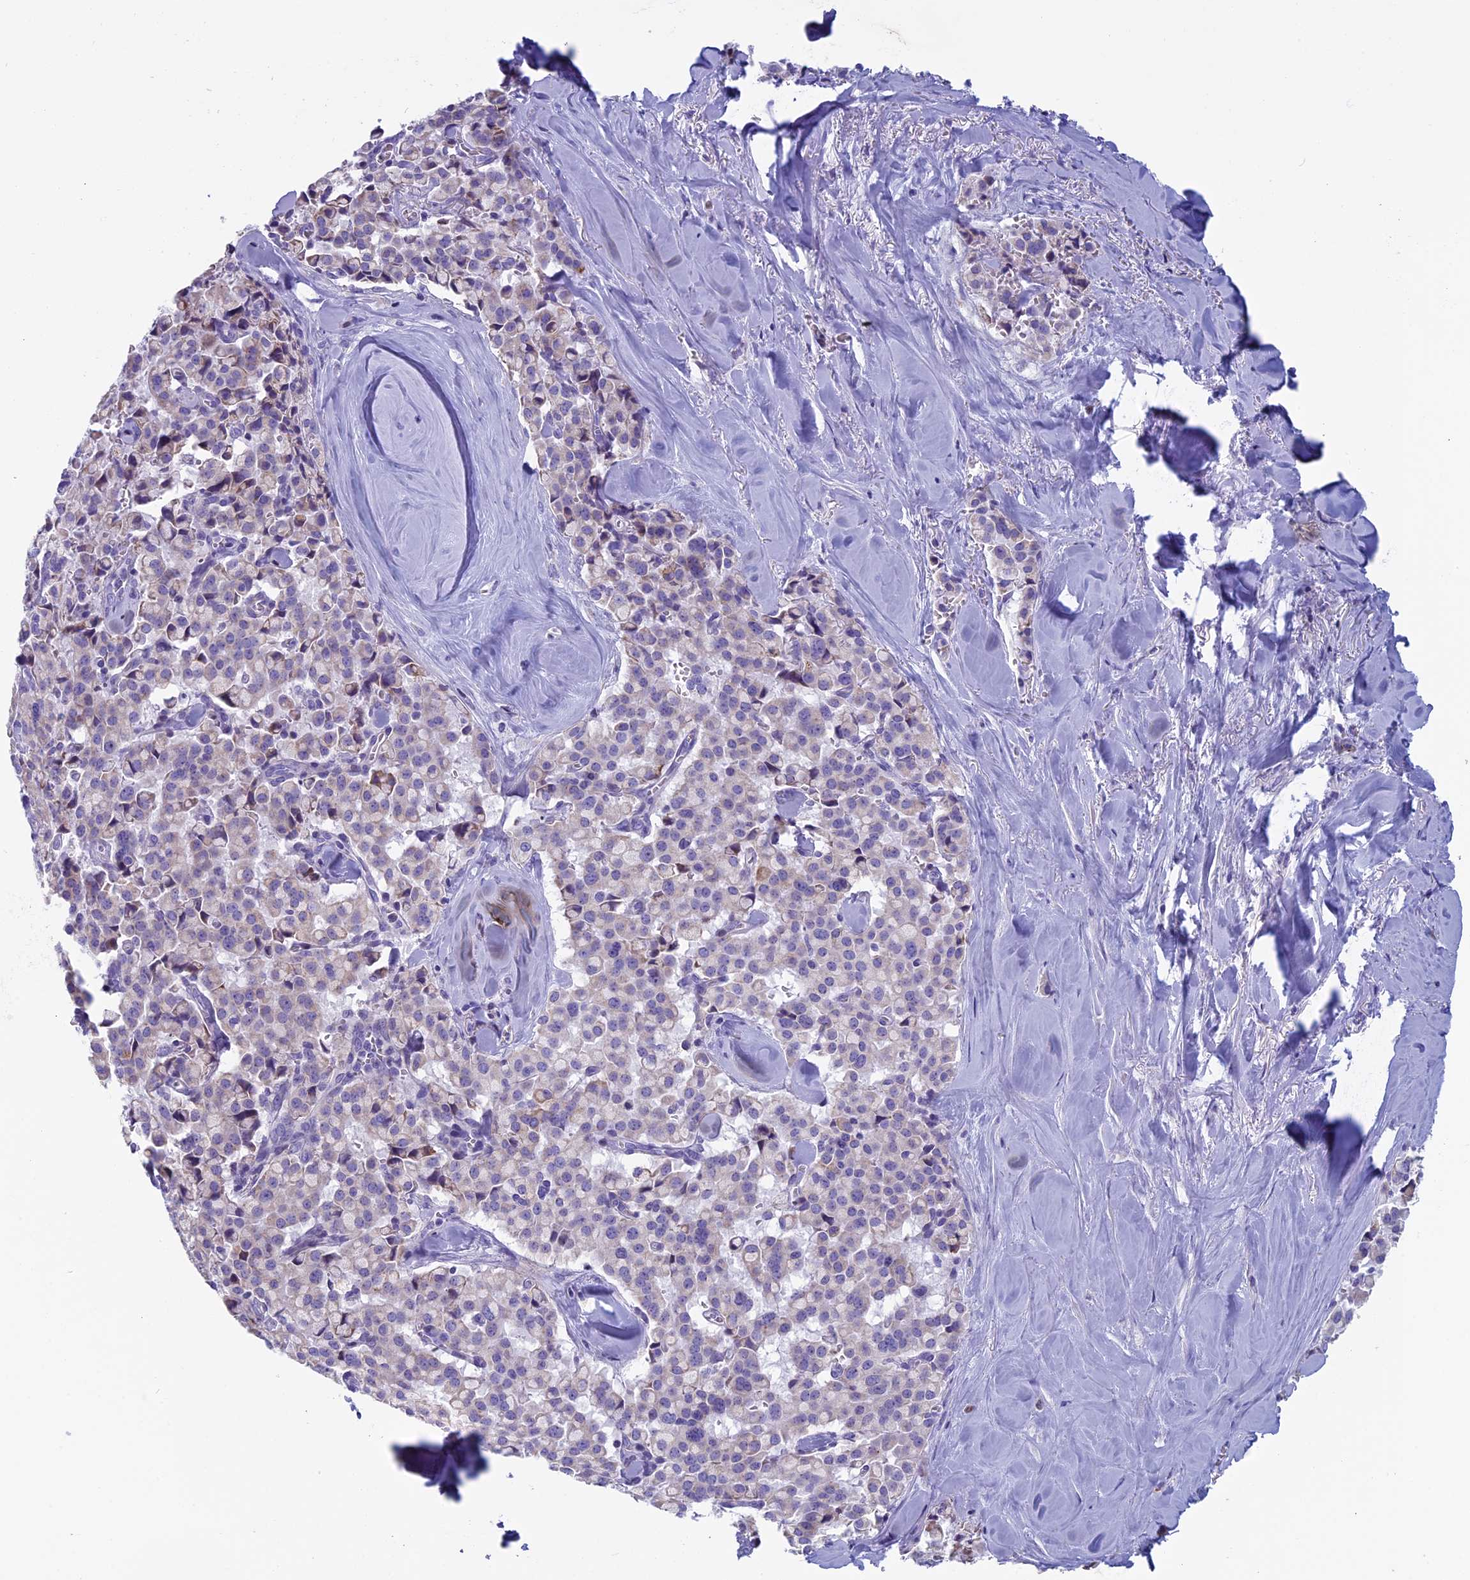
{"staining": {"intensity": "weak", "quantity": "<25%", "location": "cytoplasmic/membranous"}, "tissue": "pancreatic cancer", "cell_type": "Tumor cells", "image_type": "cancer", "snomed": [{"axis": "morphology", "description": "Adenocarcinoma, NOS"}, {"axis": "topography", "description": "Pancreas"}], "caption": "Immunohistochemistry photomicrograph of neoplastic tissue: human pancreatic cancer (adenocarcinoma) stained with DAB (3,3'-diaminobenzidine) displays no significant protein staining in tumor cells.", "gene": "ZNF563", "patient": {"sex": "male", "age": 65}}